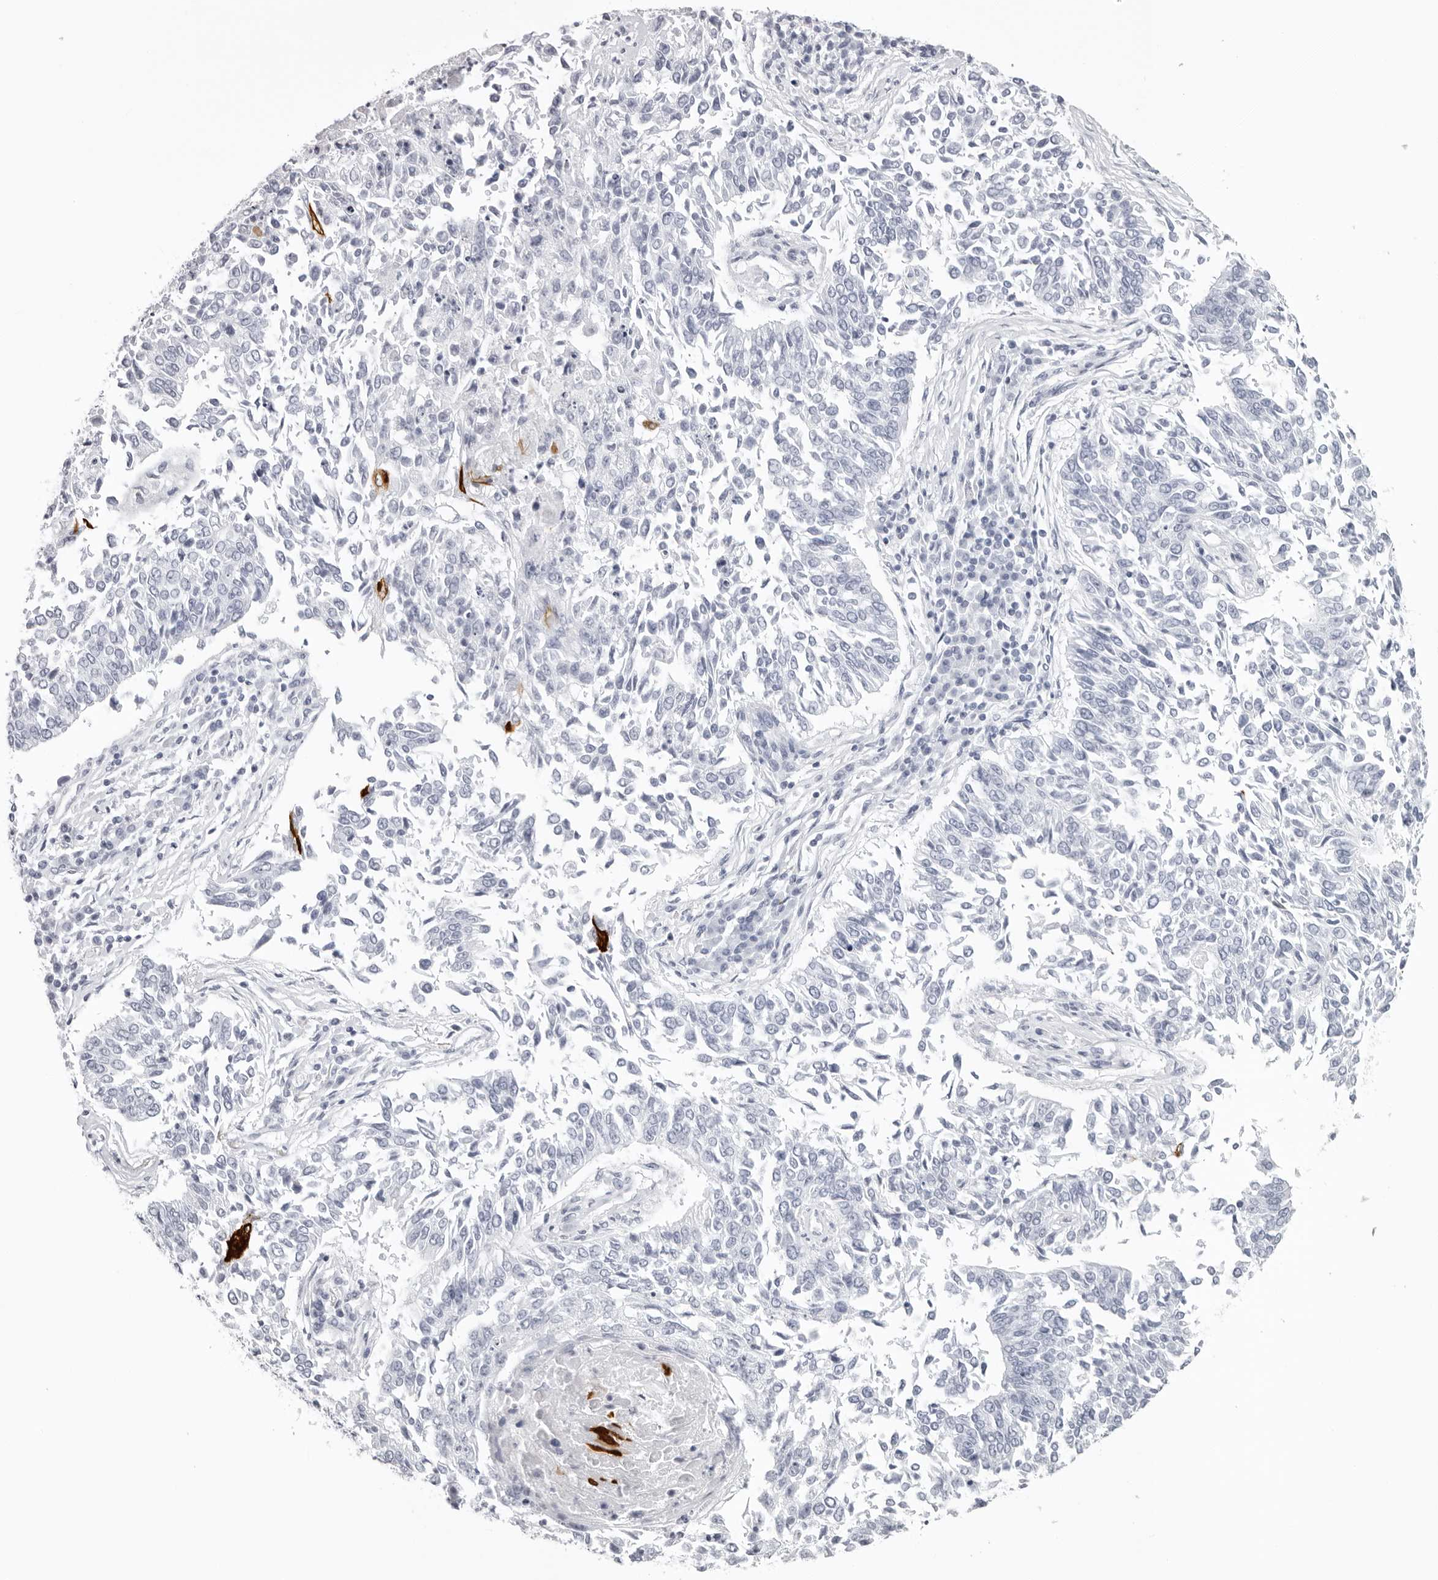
{"staining": {"intensity": "negative", "quantity": "none", "location": "none"}, "tissue": "lung cancer", "cell_type": "Tumor cells", "image_type": "cancer", "snomed": [{"axis": "morphology", "description": "Normal tissue, NOS"}, {"axis": "morphology", "description": "Squamous cell carcinoma, NOS"}, {"axis": "topography", "description": "Cartilage tissue"}, {"axis": "topography", "description": "Bronchus"}, {"axis": "topography", "description": "Lung"}, {"axis": "topography", "description": "Peripheral nerve tissue"}], "caption": "Immunohistochemistry photomicrograph of neoplastic tissue: human lung cancer (squamous cell carcinoma) stained with DAB (3,3'-diaminobenzidine) reveals no significant protein staining in tumor cells.", "gene": "KLK9", "patient": {"sex": "female", "age": 49}}